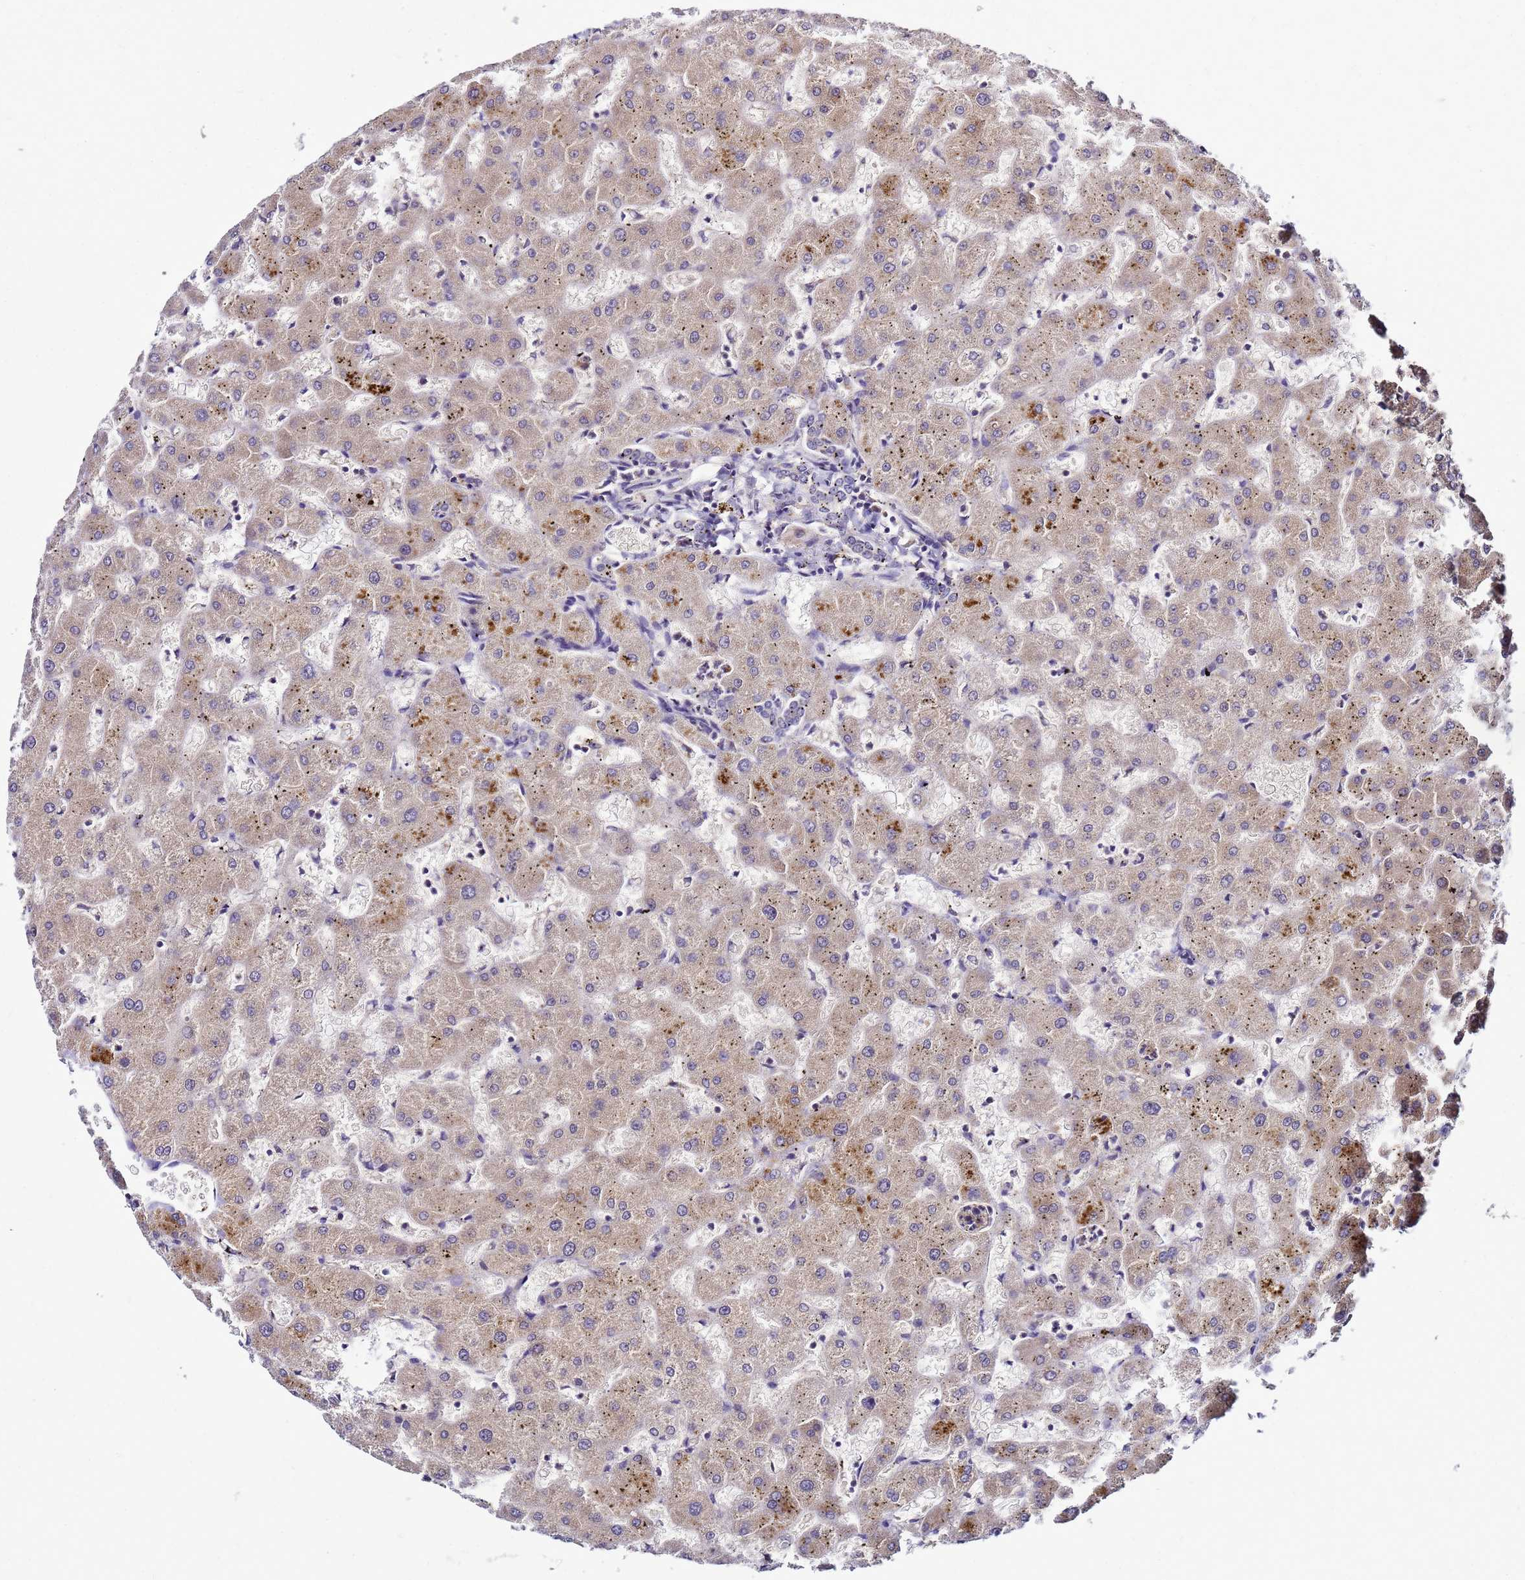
{"staining": {"intensity": "negative", "quantity": "none", "location": "none"}, "tissue": "liver", "cell_type": "Cholangiocytes", "image_type": "normal", "snomed": [{"axis": "morphology", "description": "Normal tissue, NOS"}, {"axis": "topography", "description": "Liver"}], "caption": "IHC micrograph of unremarkable human liver stained for a protein (brown), which shows no staining in cholangiocytes.", "gene": "SAT1", "patient": {"sex": "female", "age": 63}}